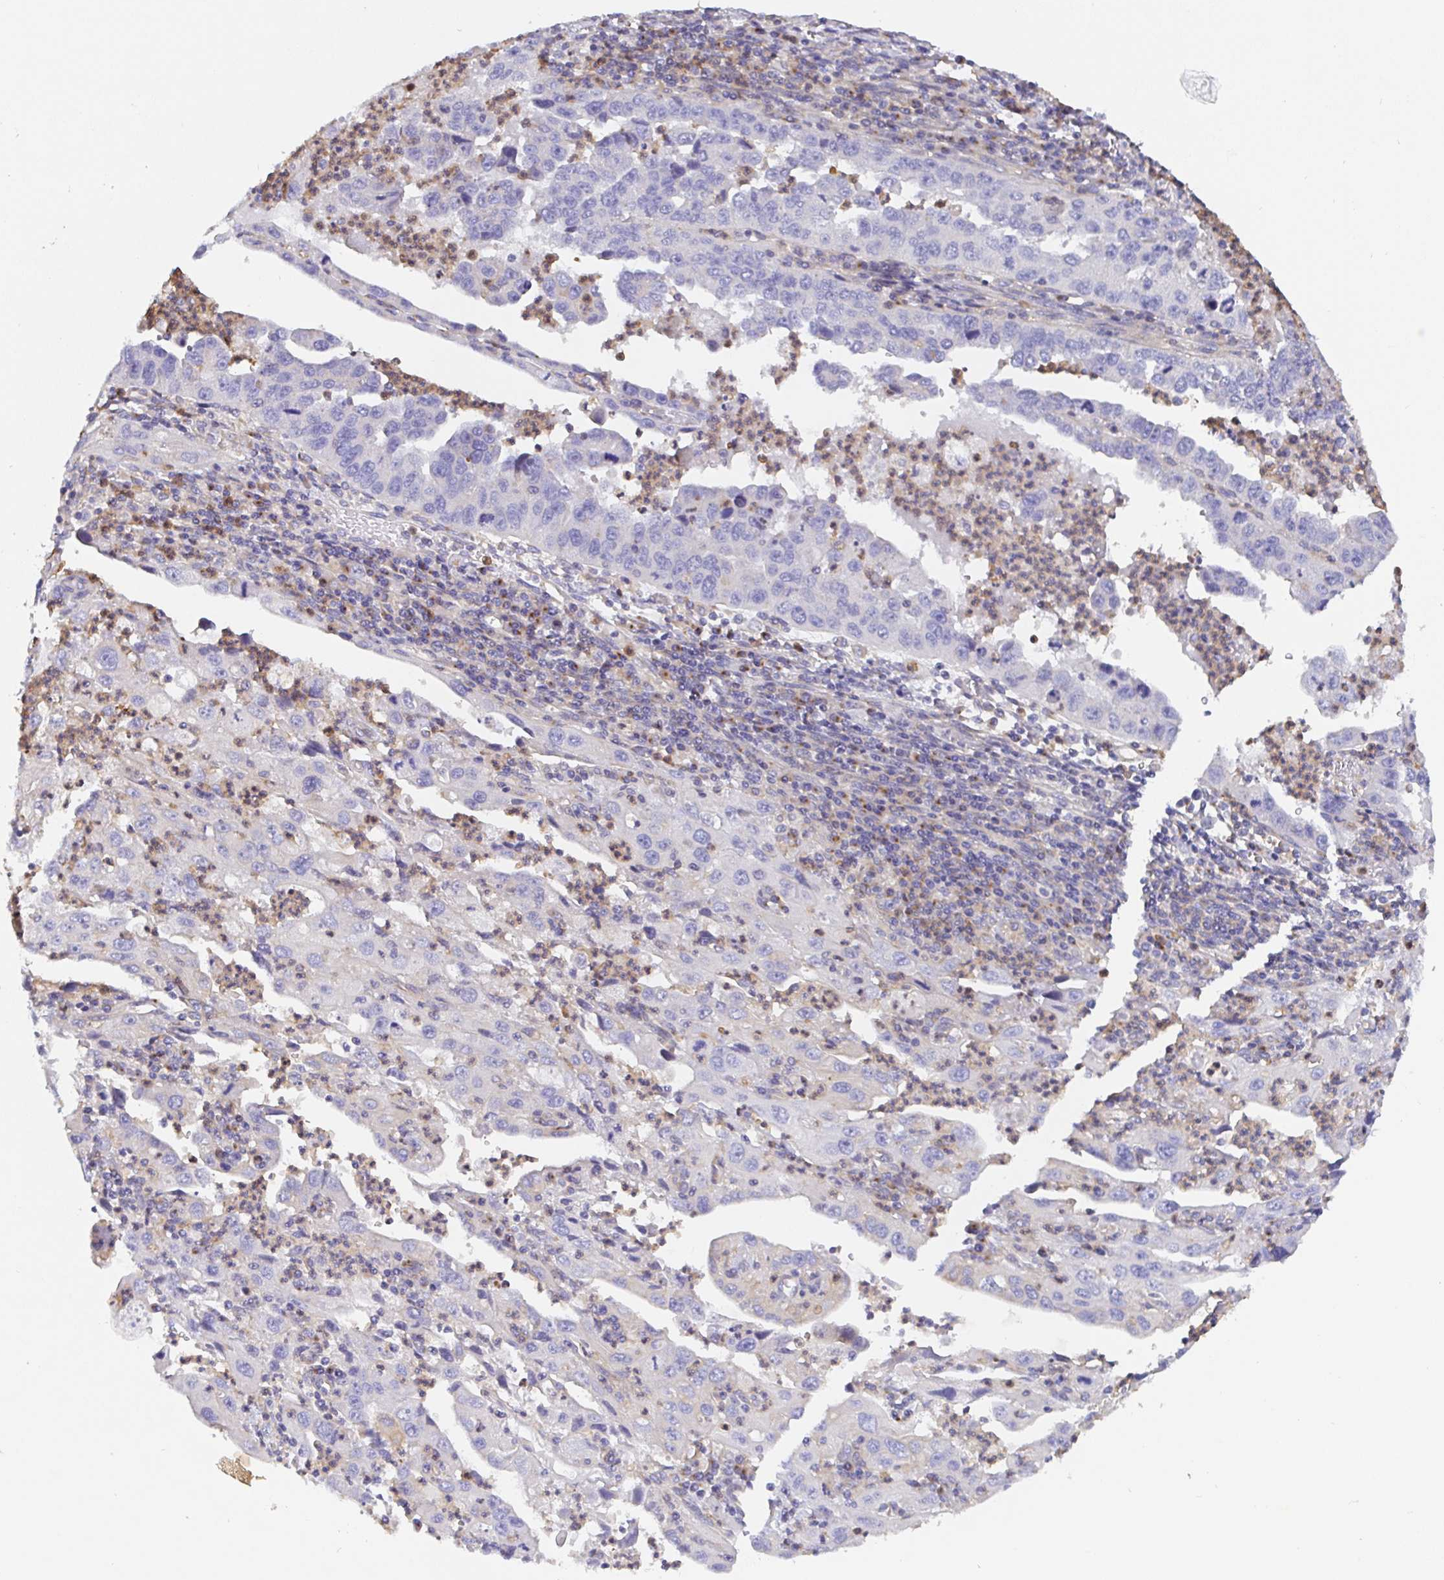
{"staining": {"intensity": "negative", "quantity": "none", "location": "none"}, "tissue": "endometrial cancer", "cell_type": "Tumor cells", "image_type": "cancer", "snomed": [{"axis": "morphology", "description": "Adenocarcinoma, NOS"}, {"axis": "topography", "description": "Uterus"}], "caption": "There is no significant expression in tumor cells of endometrial cancer.", "gene": "GOLGA1", "patient": {"sex": "female", "age": 62}}